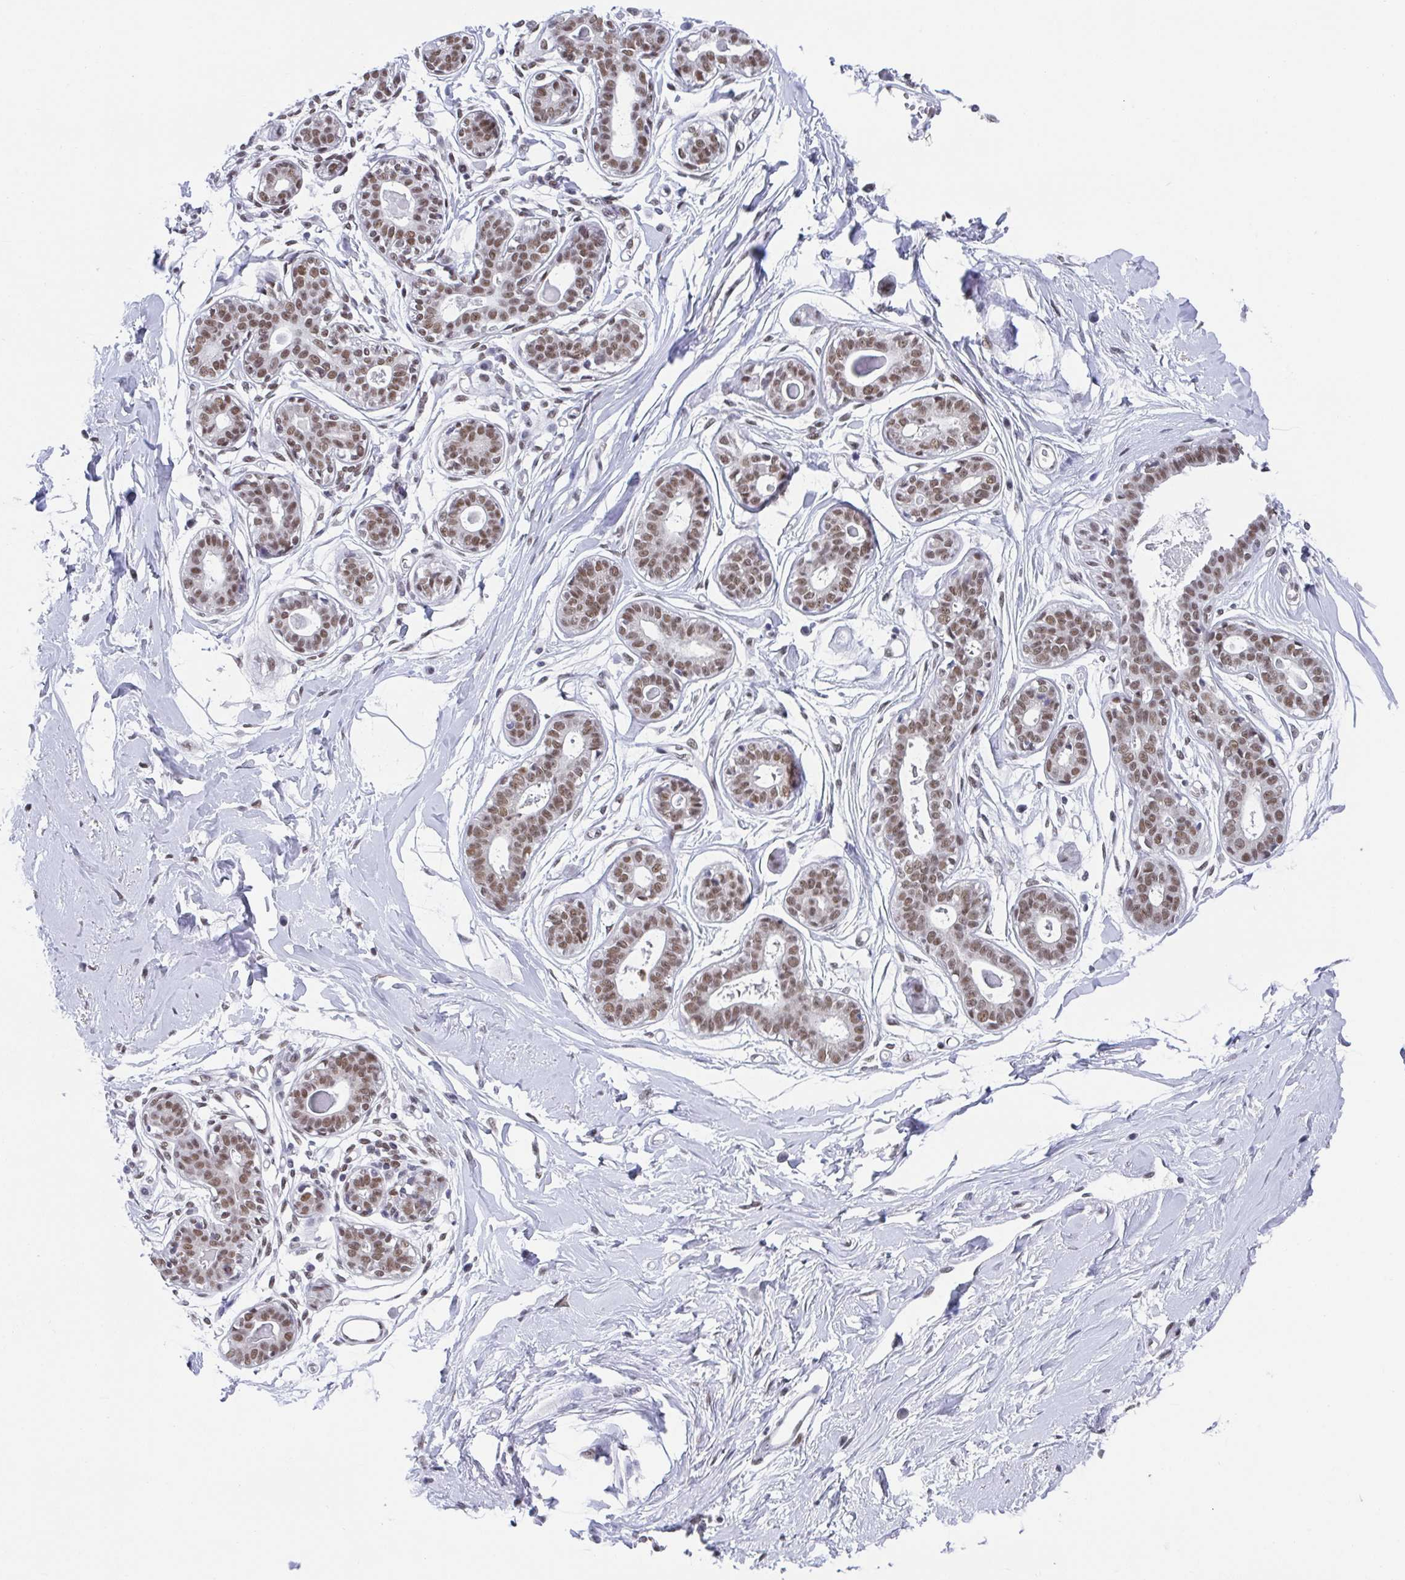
{"staining": {"intensity": "negative", "quantity": "none", "location": "none"}, "tissue": "breast", "cell_type": "Adipocytes", "image_type": "normal", "snomed": [{"axis": "morphology", "description": "Normal tissue, NOS"}, {"axis": "topography", "description": "Breast"}], "caption": "Adipocytes are negative for protein expression in benign human breast. (Stains: DAB (3,3'-diaminobenzidine) immunohistochemistry (IHC) with hematoxylin counter stain, Microscopy: brightfield microscopy at high magnification).", "gene": "SLC7A10", "patient": {"sex": "female", "age": 45}}